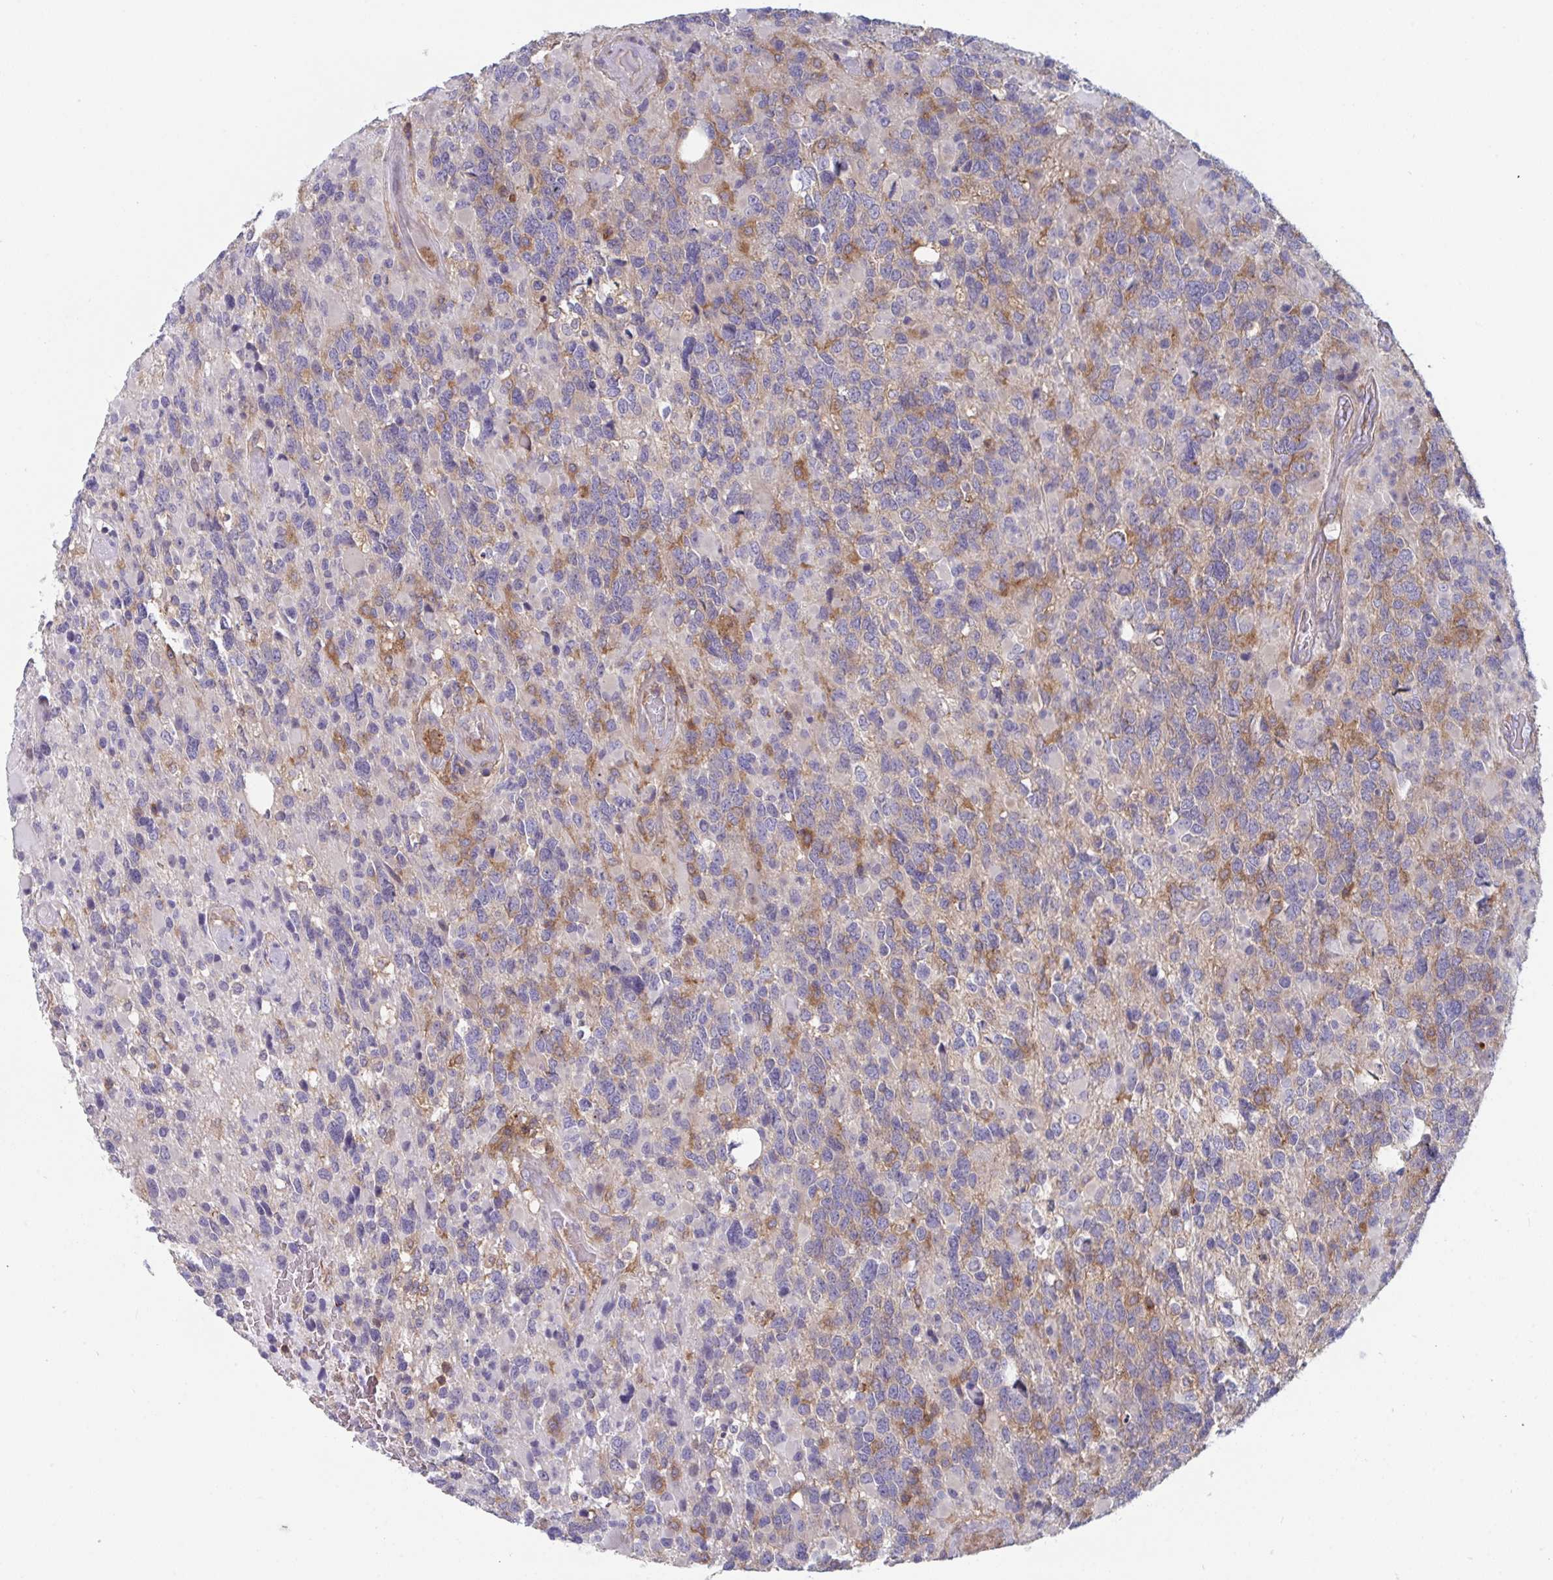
{"staining": {"intensity": "moderate", "quantity": "25%-75%", "location": "cytoplasmic/membranous"}, "tissue": "glioma", "cell_type": "Tumor cells", "image_type": "cancer", "snomed": [{"axis": "morphology", "description": "Glioma, malignant, High grade"}, {"axis": "topography", "description": "Brain"}], "caption": "Immunohistochemical staining of human high-grade glioma (malignant) reveals medium levels of moderate cytoplasmic/membranous protein expression in about 25%-75% of tumor cells.", "gene": "DISP2", "patient": {"sex": "female", "age": 40}}